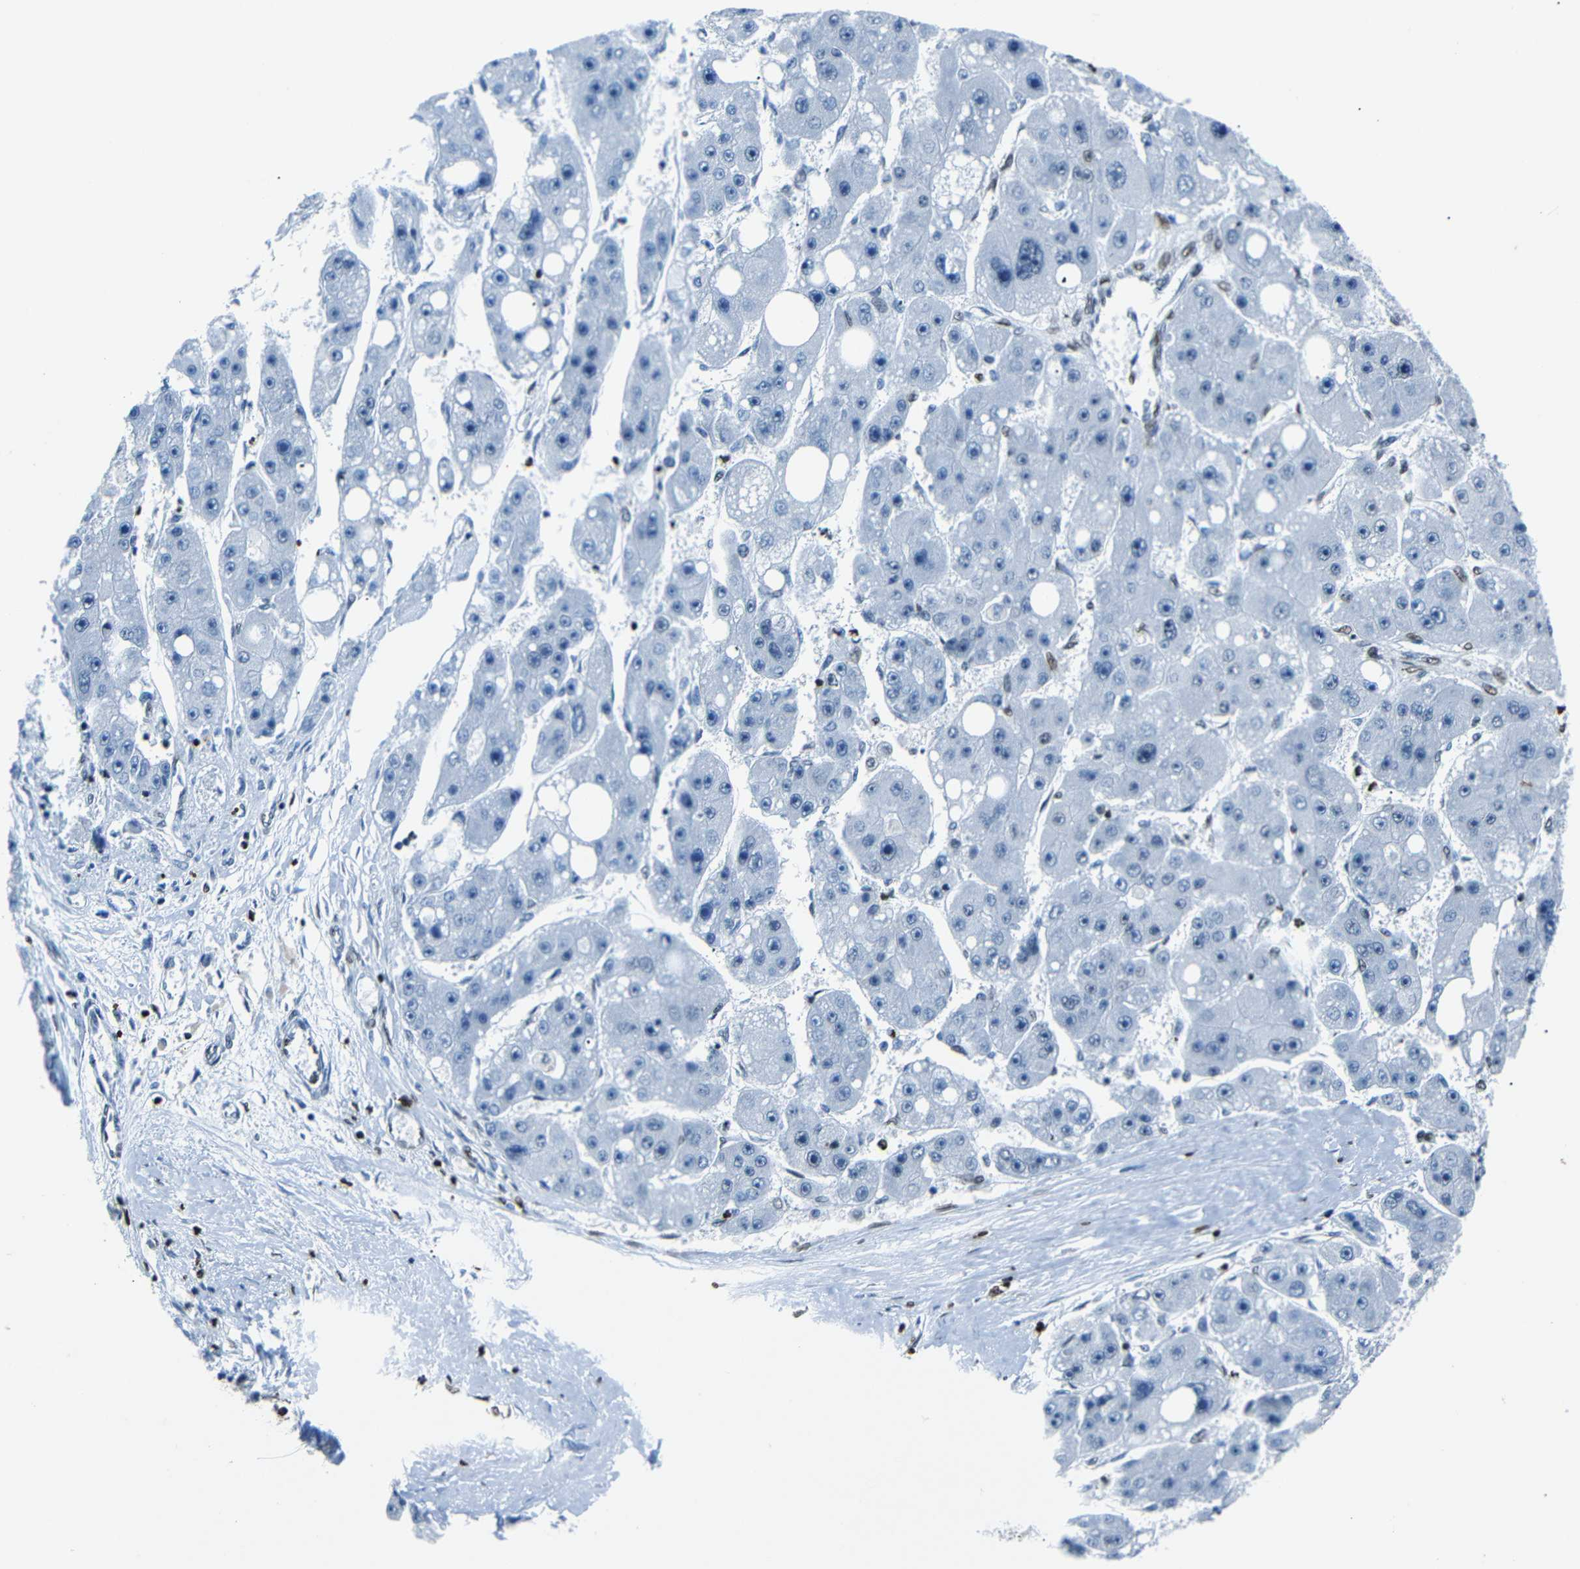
{"staining": {"intensity": "negative", "quantity": "none", "location": "none"}, "tissue": "liver cancer", "cell_type": "Tumor cells", "image_type": "cancer", "snomed": [{"axis": "morphology", "description": "Carcinoma, Hepatocellular, NOS"}, {"axis": "topography", "description": "Liver"}], "caption": "Immunohistochemical staining of liver hepatocellular carcinoma shows no significant positivity in tumor cells. (Stains: DAB immunohistochemistry (IHC) with hematoxylin counter stain, Microscopy: brightfield microscopy at high magnification).", "gene": "HMGN1", "patient": {"sex": "female", "age": 61}}